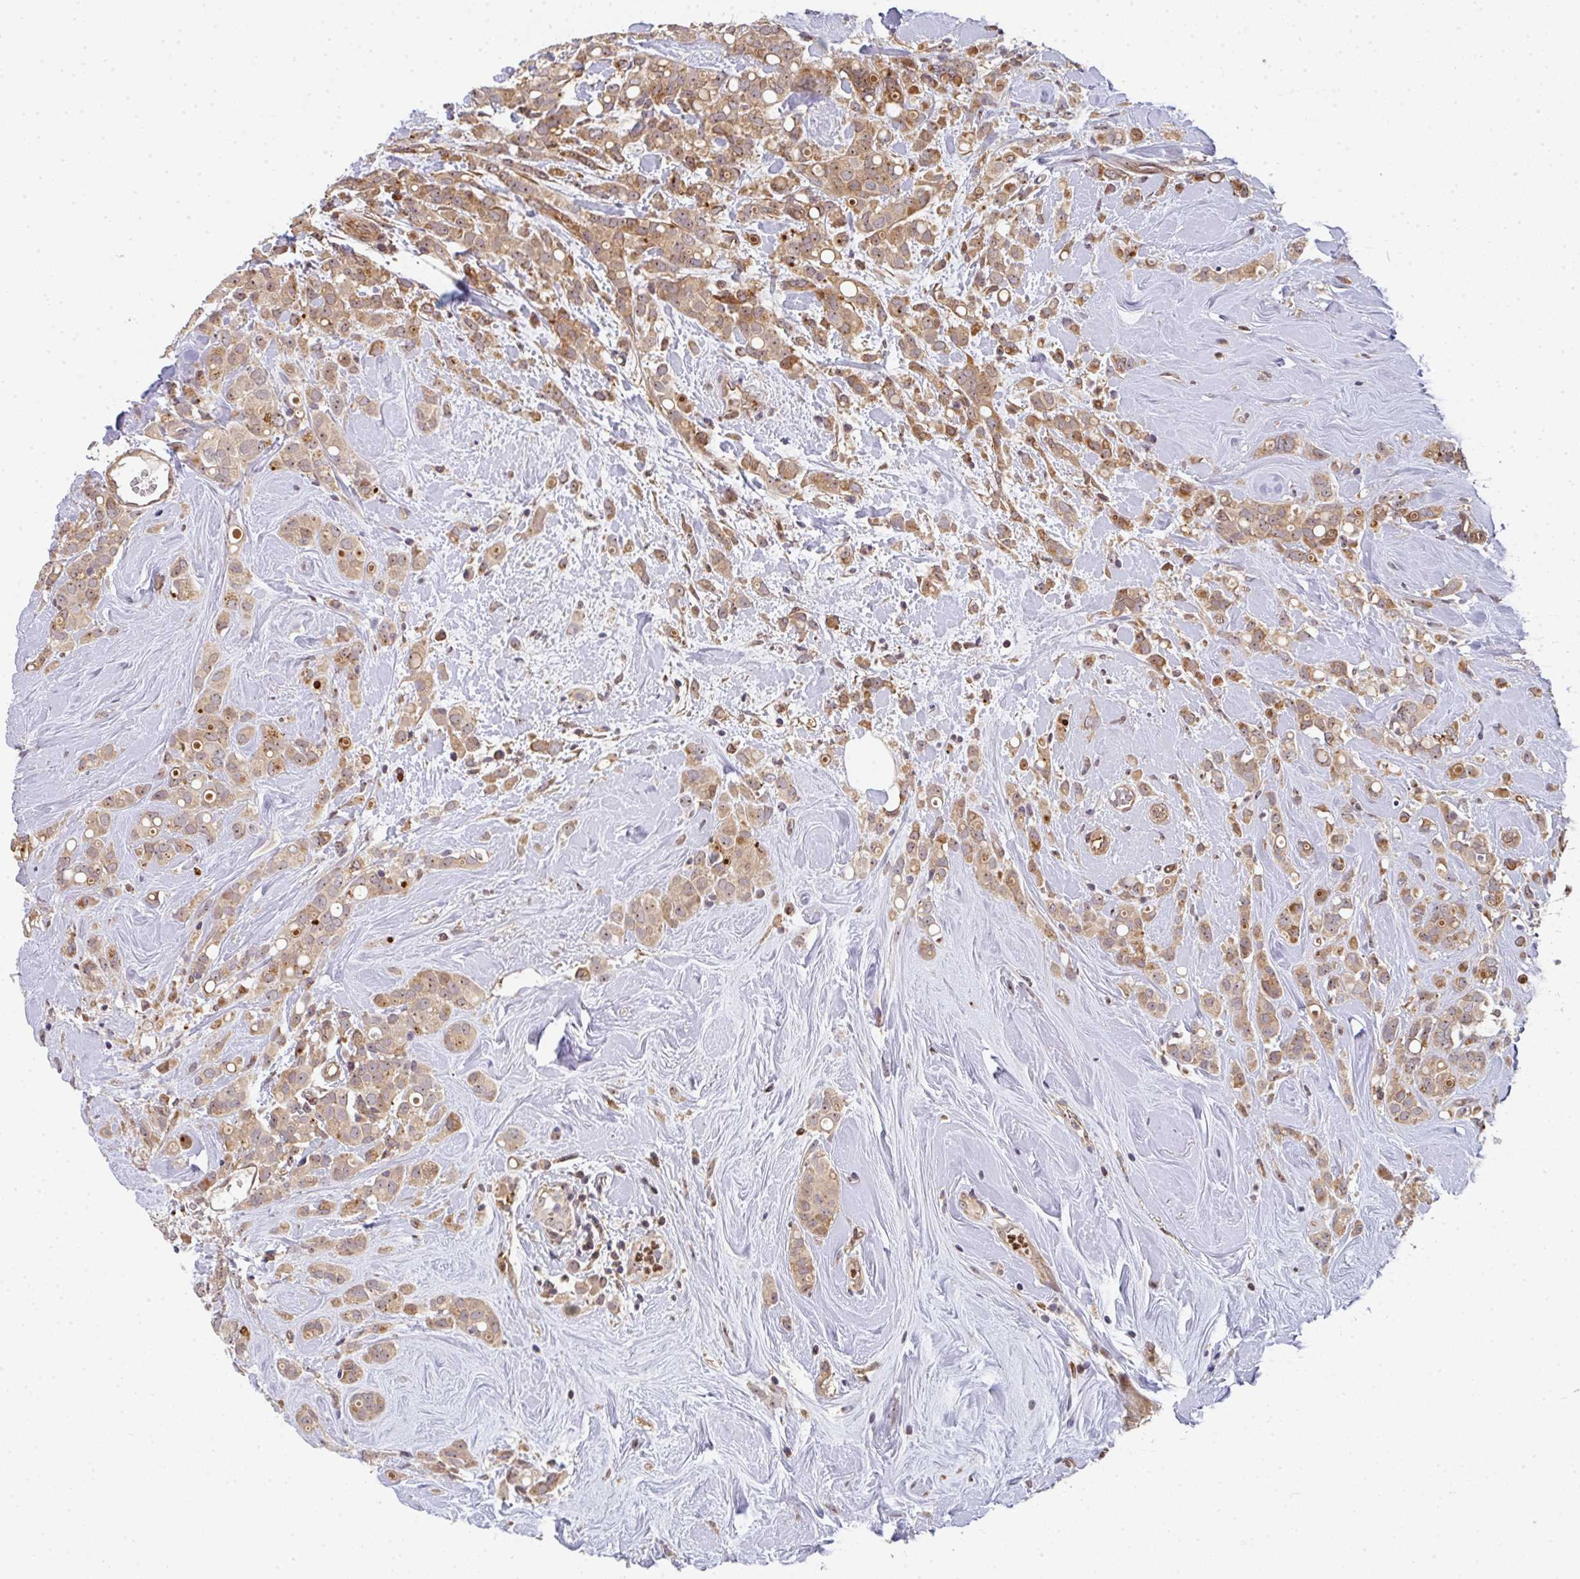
{"staining": {"intensity": "moderate", "quantity": ">75%", "location": "cytoplasmic/membranous,nuclear"}, "tissue": "breast cancer", "cell_type": "Tumor cells", "image_type": "cancer", "snomed": [{"axis": "morphology", "description": "Lobular carcinoma"}, {"axis": "topography", "description": "Breast"}], "caption": "Lobular carcinoma (breast) was stained to show a protein in brown. There is medium levels of moderate cytoplasmic/membranous and nuclear staining in about >75% of tumor cells. Using DAB (brown) and hematoxylin (blue) stains, captured at high magnification using brightfield microscopy.", "gene": "SIMC1", "patient": {"sex": "female", "age": 68}}